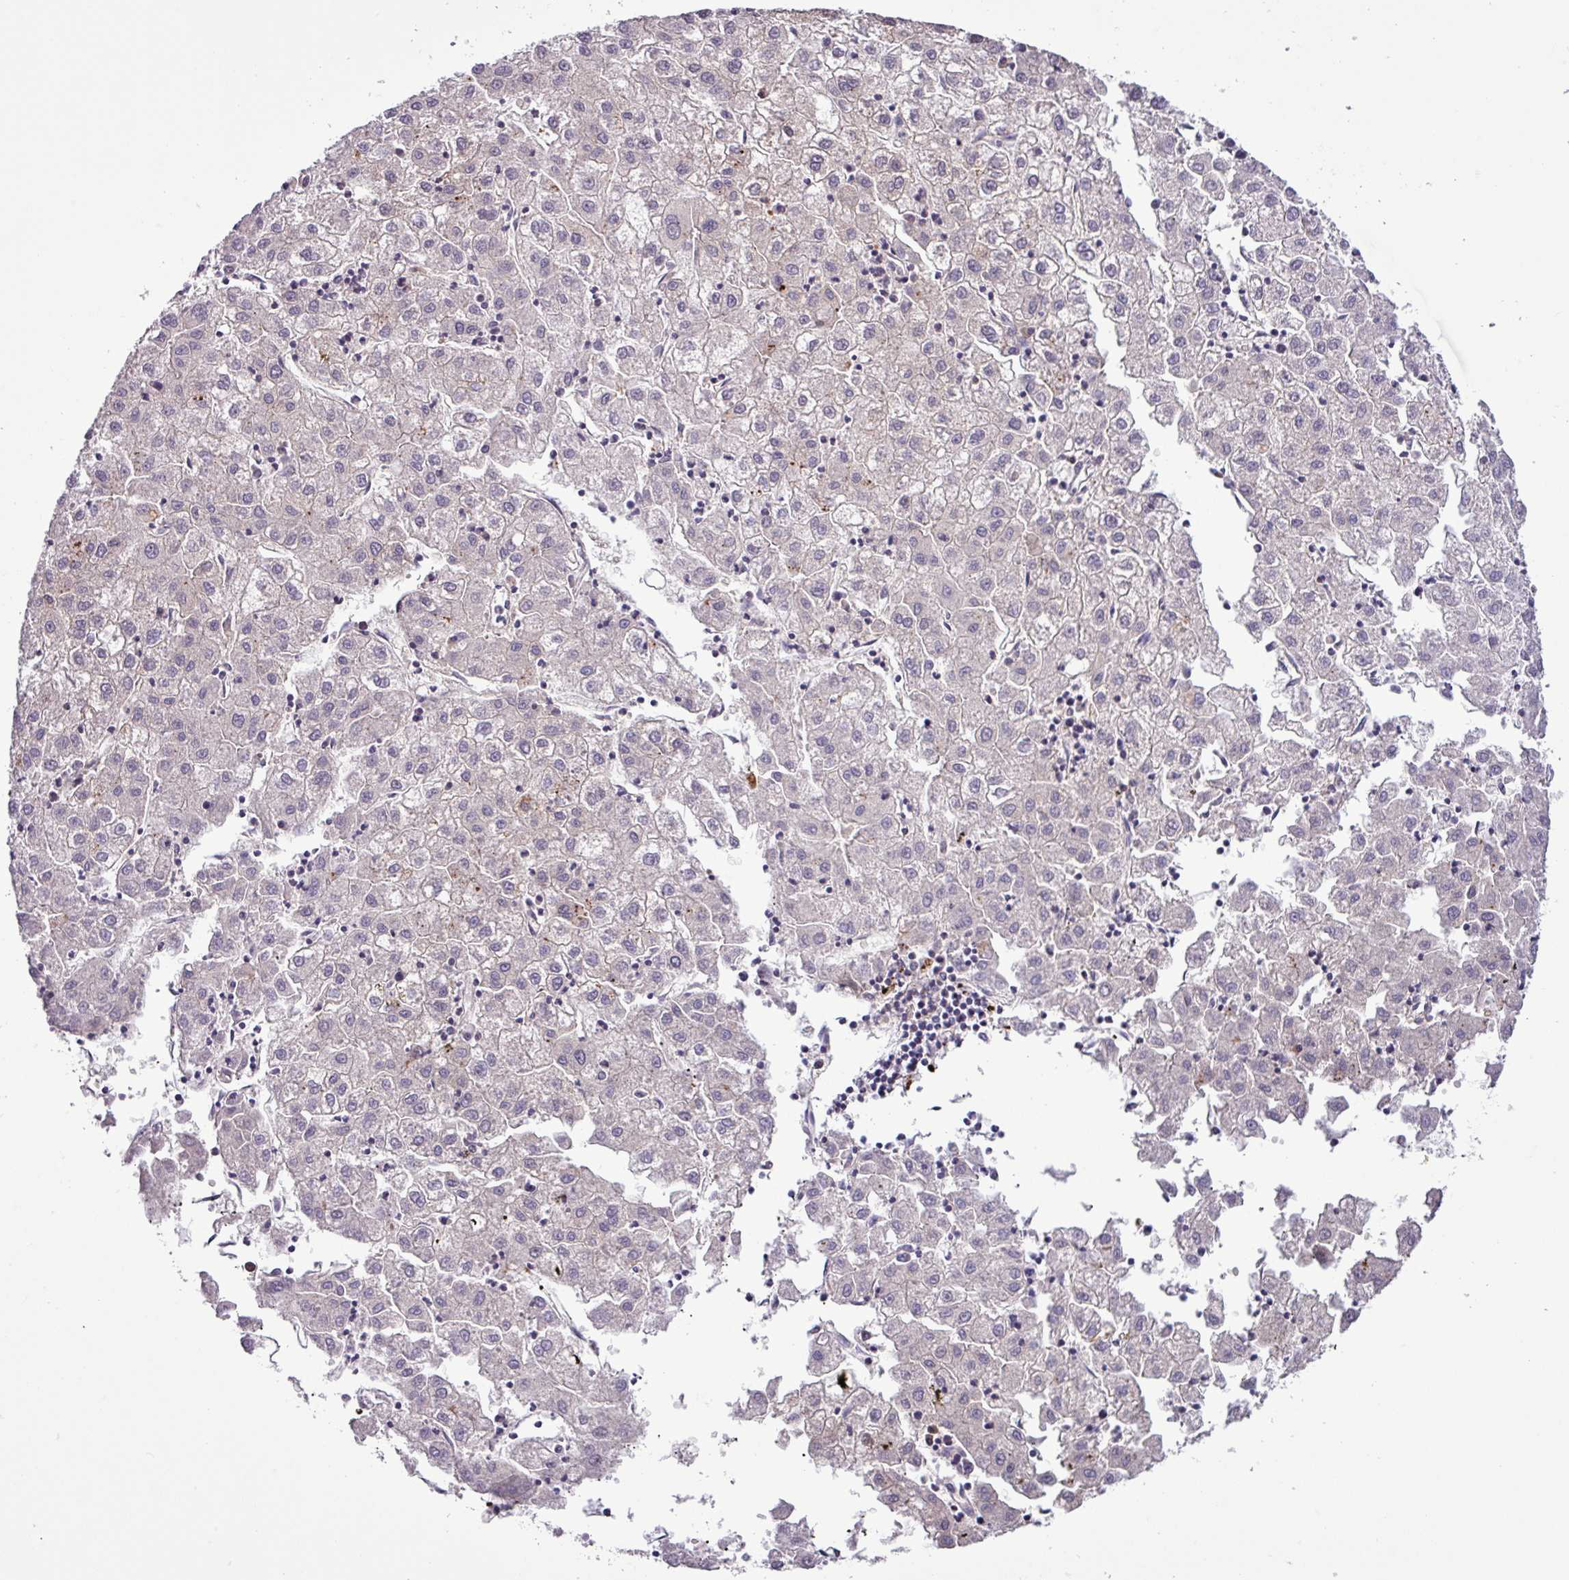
{"staining": {"intensity": "negative", "quantity": "none", "location": "none"}, "tissue": "liver cancer", "cell_type": "Tumor cells", "image_type": "cancer", "snomed": [{"axis": "morphology", "description": "Carcinoma, Hepatocellular, NOS"}, {"axis": "topography", "description": "Liver"}], "caption": "DAB immunohistochemical staining of human liver cancer reveals no significant expression in tumor cells.", "gene": "CARHSP1", "patient": {"sex": "male", "age": 72}}